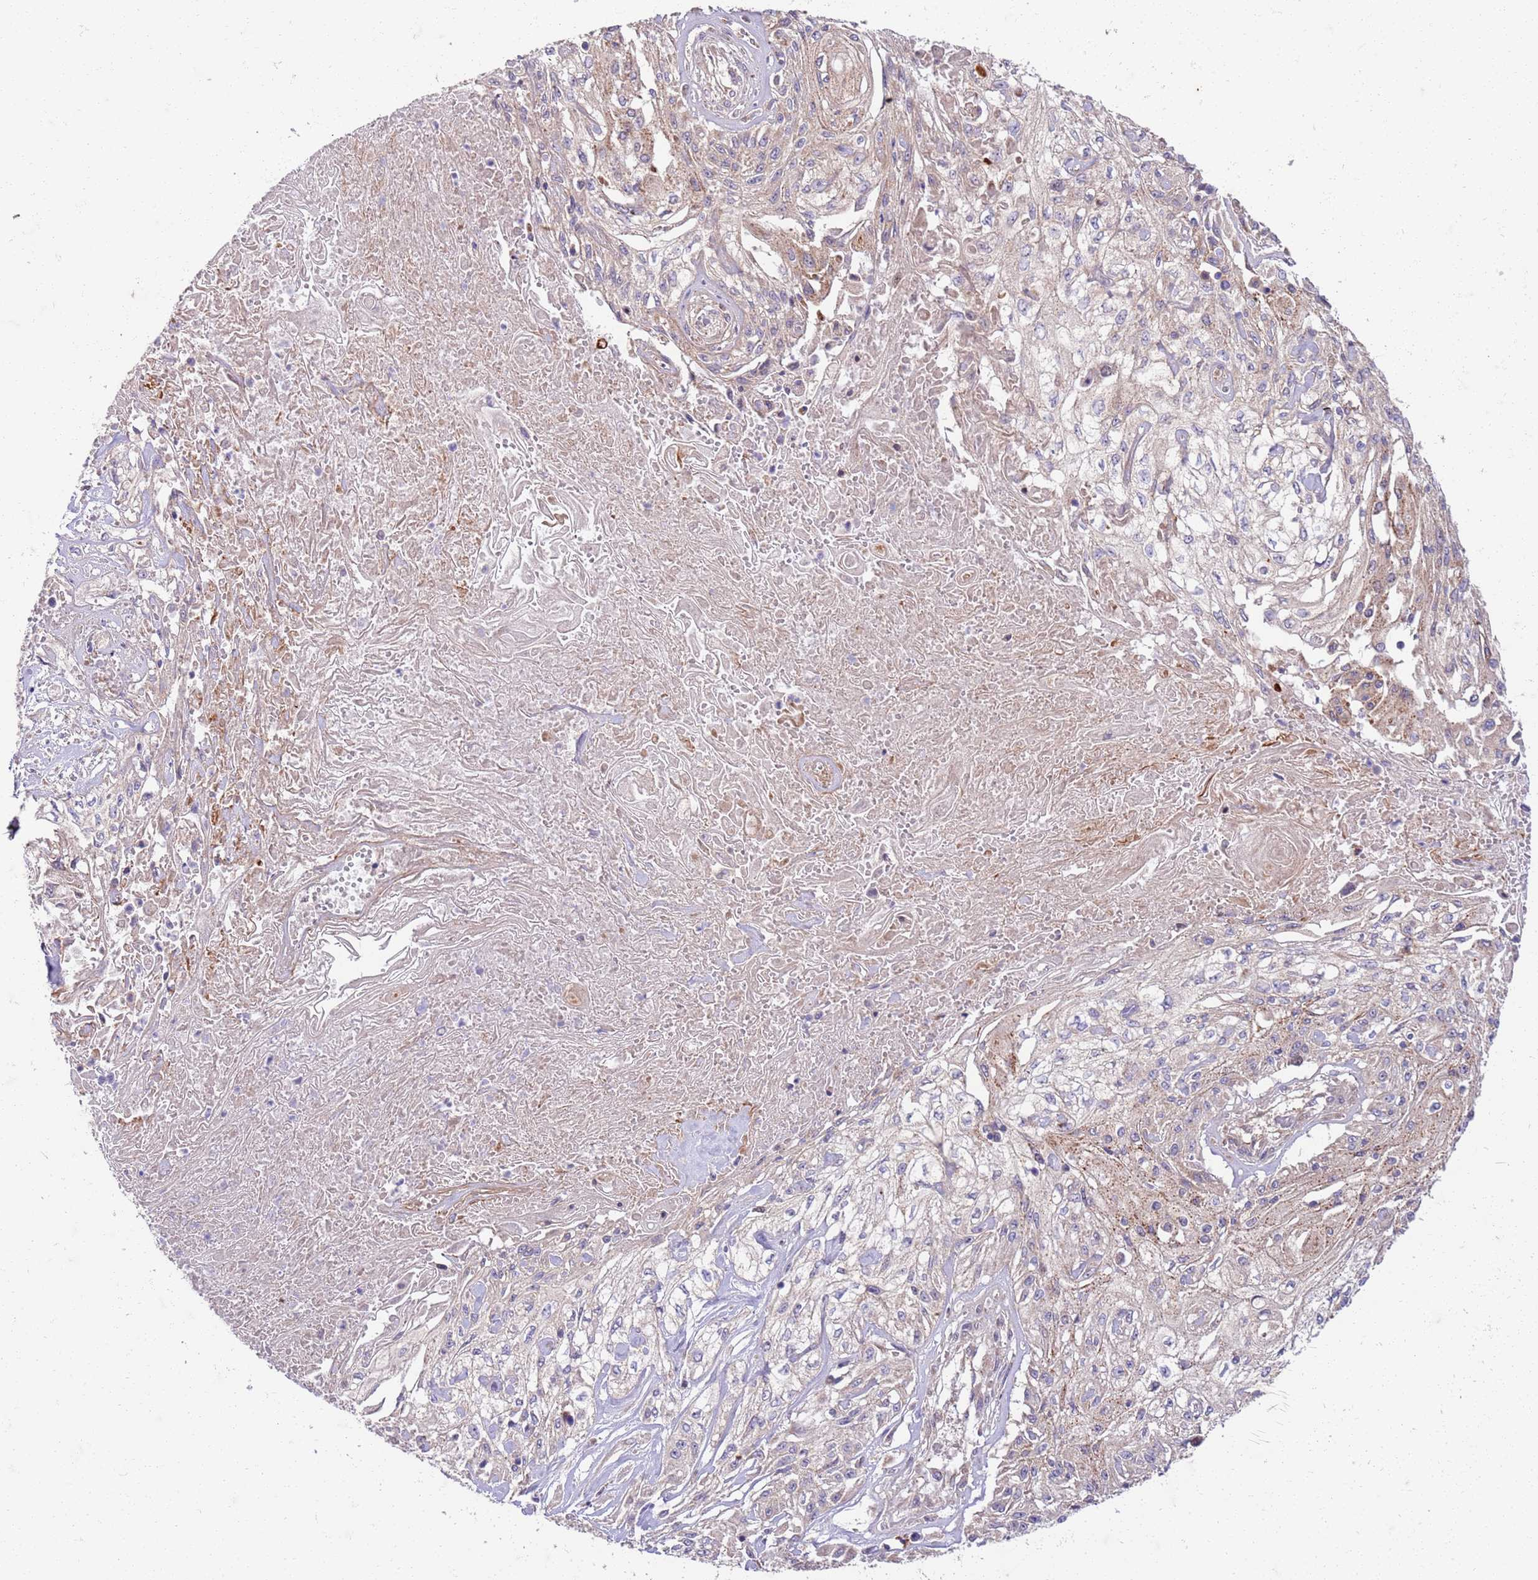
{"staining": {"intensity": "negative", "quantity": "none", "location": "none"}, "tissue": "skin cancer", "cell_type": "Tumor cells", "image_type": "cancer", "snomed": [{"axis": "morphology", "description": "Squamous cell carcinoma, NOS"}, {"axis": "morphology", "description": "Squamous cell carcinoma, metastatic, NOS"}, {"axis": "topography", "description": "Skin"}, {"axis": "topography", "description": "Lymph node"}], "caption": "There is no significant staining in tumor cells of skin cancer.", "gene": "OSBP", "patient": {"sex": "male", "age": 75}}